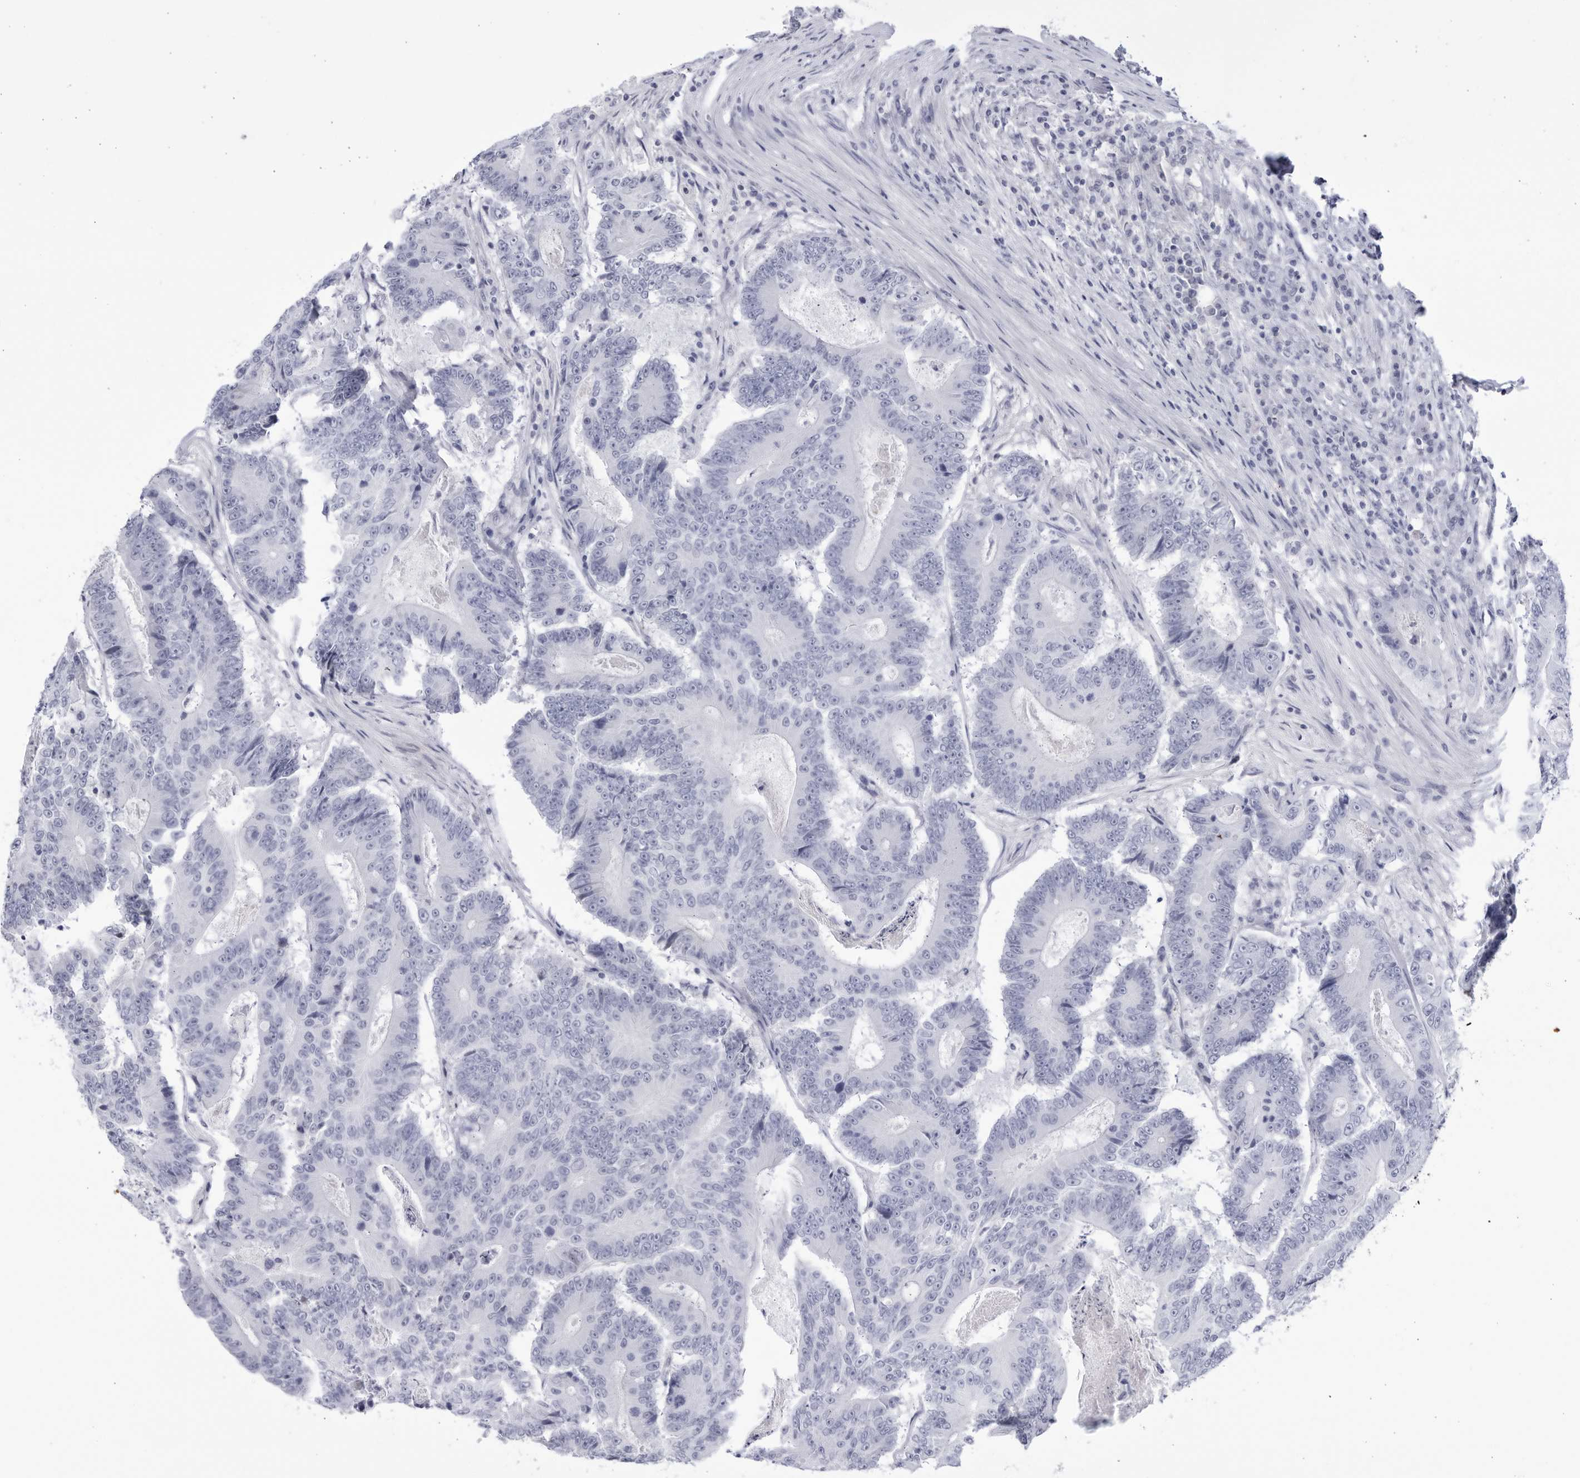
{"staining": {"intensity": "negative", "quantity": "none", "location": "none"}, "tissue": "colorectal cancer", "cell_type": "Tumor cells", "image_type": "cancer", "snomed": [{"axis": "morphology", "description": "Adenocarcinoma, NOS"}, {"axis": "topography", "description": "Colon"}], "caption": "Tumor cells show no significant protein staining in adenocarcinoma (colorectal).", "gene": "CNBD1", "patient": {"sex": "male", "age": 83}}